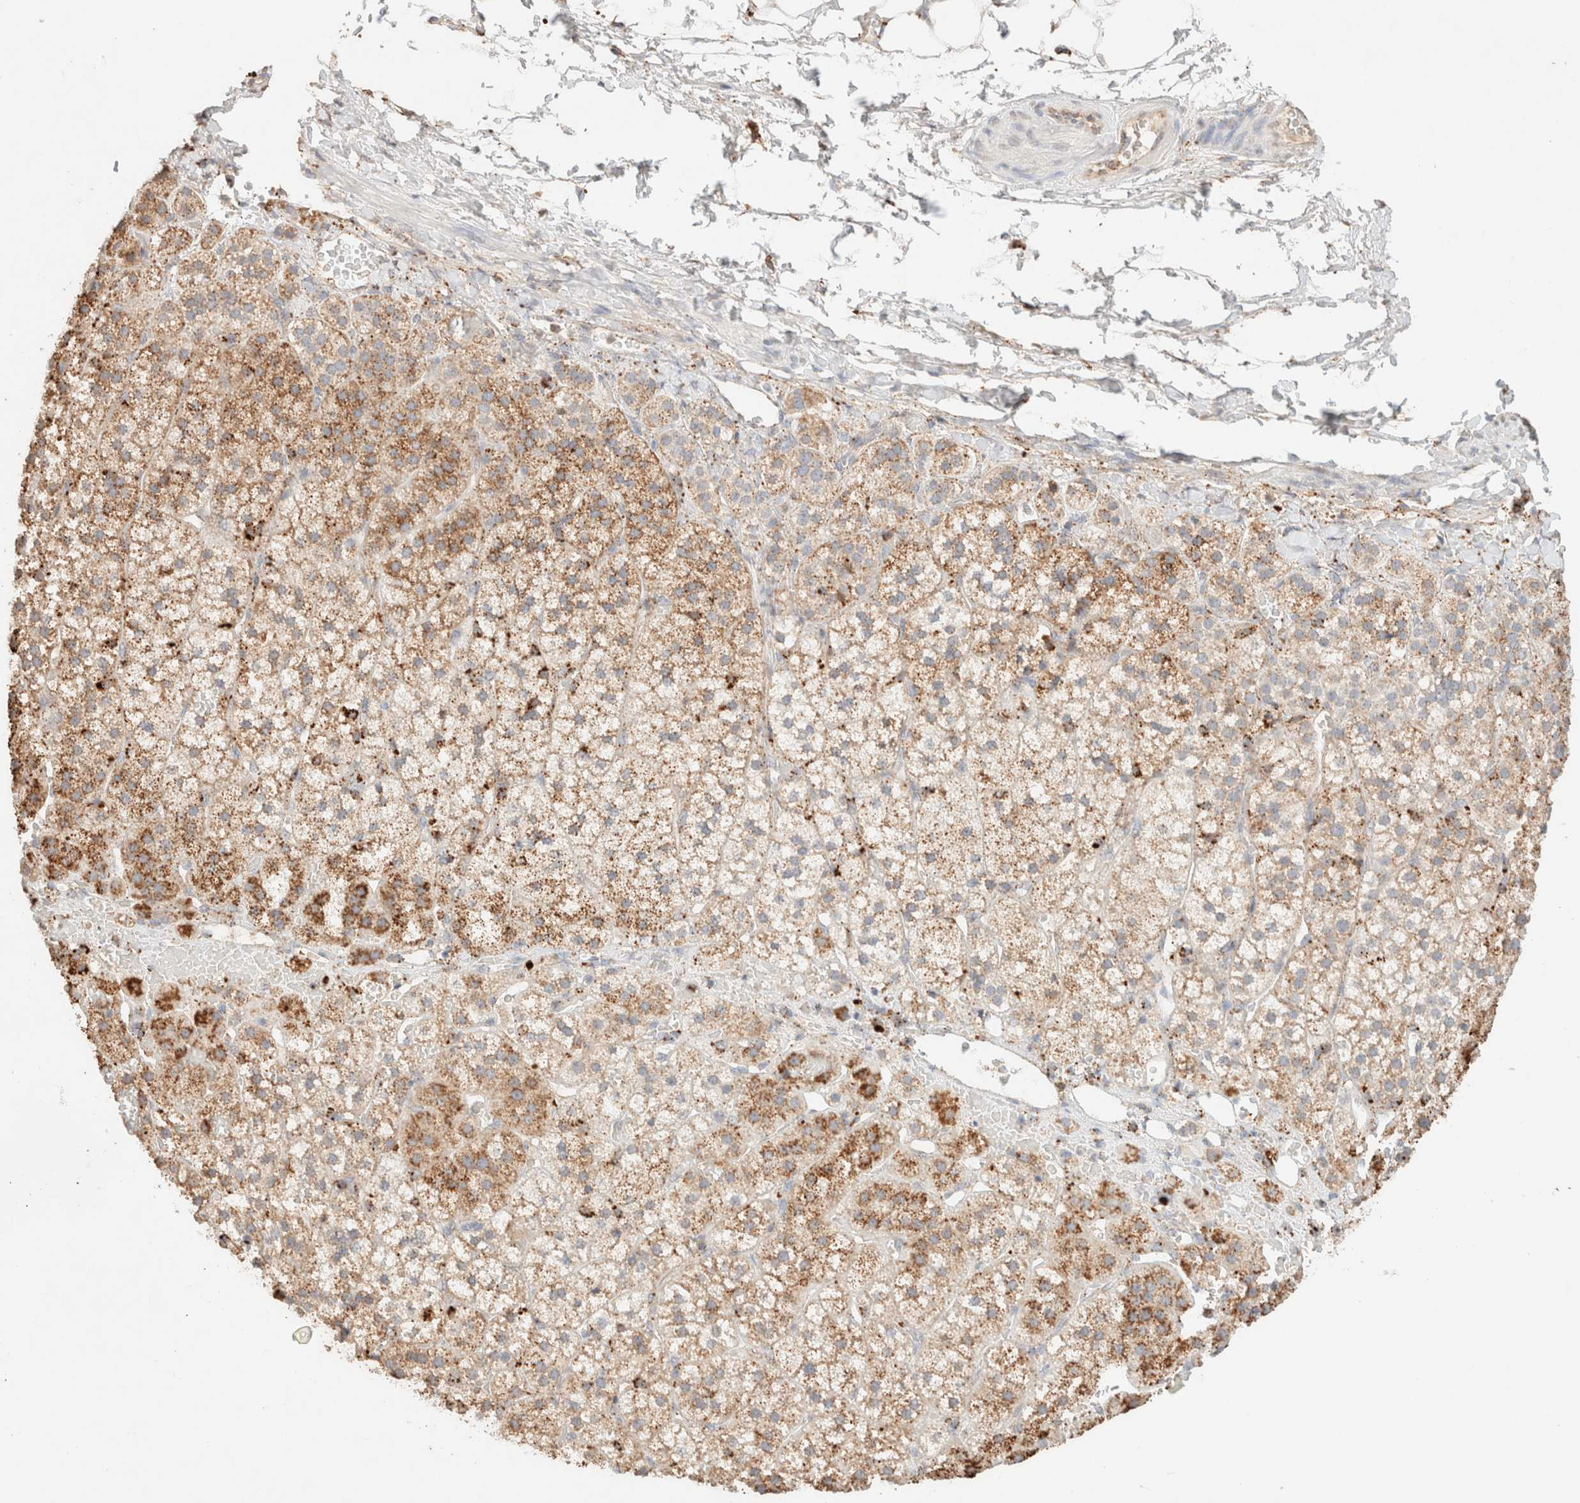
{"staining": {"intensity": "moderate", "quantity": ">75%", "location": "cytoplasmic/membranous"}, "tissue": "adrenal gland", "cell_type": "Glandular cells", "image_type": "normal", "snomed": [{"axis": "morphology", "description": "Normal tissue, NOS"}, {"axis": "topography", "description": "Adrenal gland"}], "caption": "Protein staining shows moderate cytoplasmic/membranous staining in approximately >75% of glandular cells in normal adrenal gland.", "gene": "CTSC", "patient": {"sex": "female", "age": 44}}